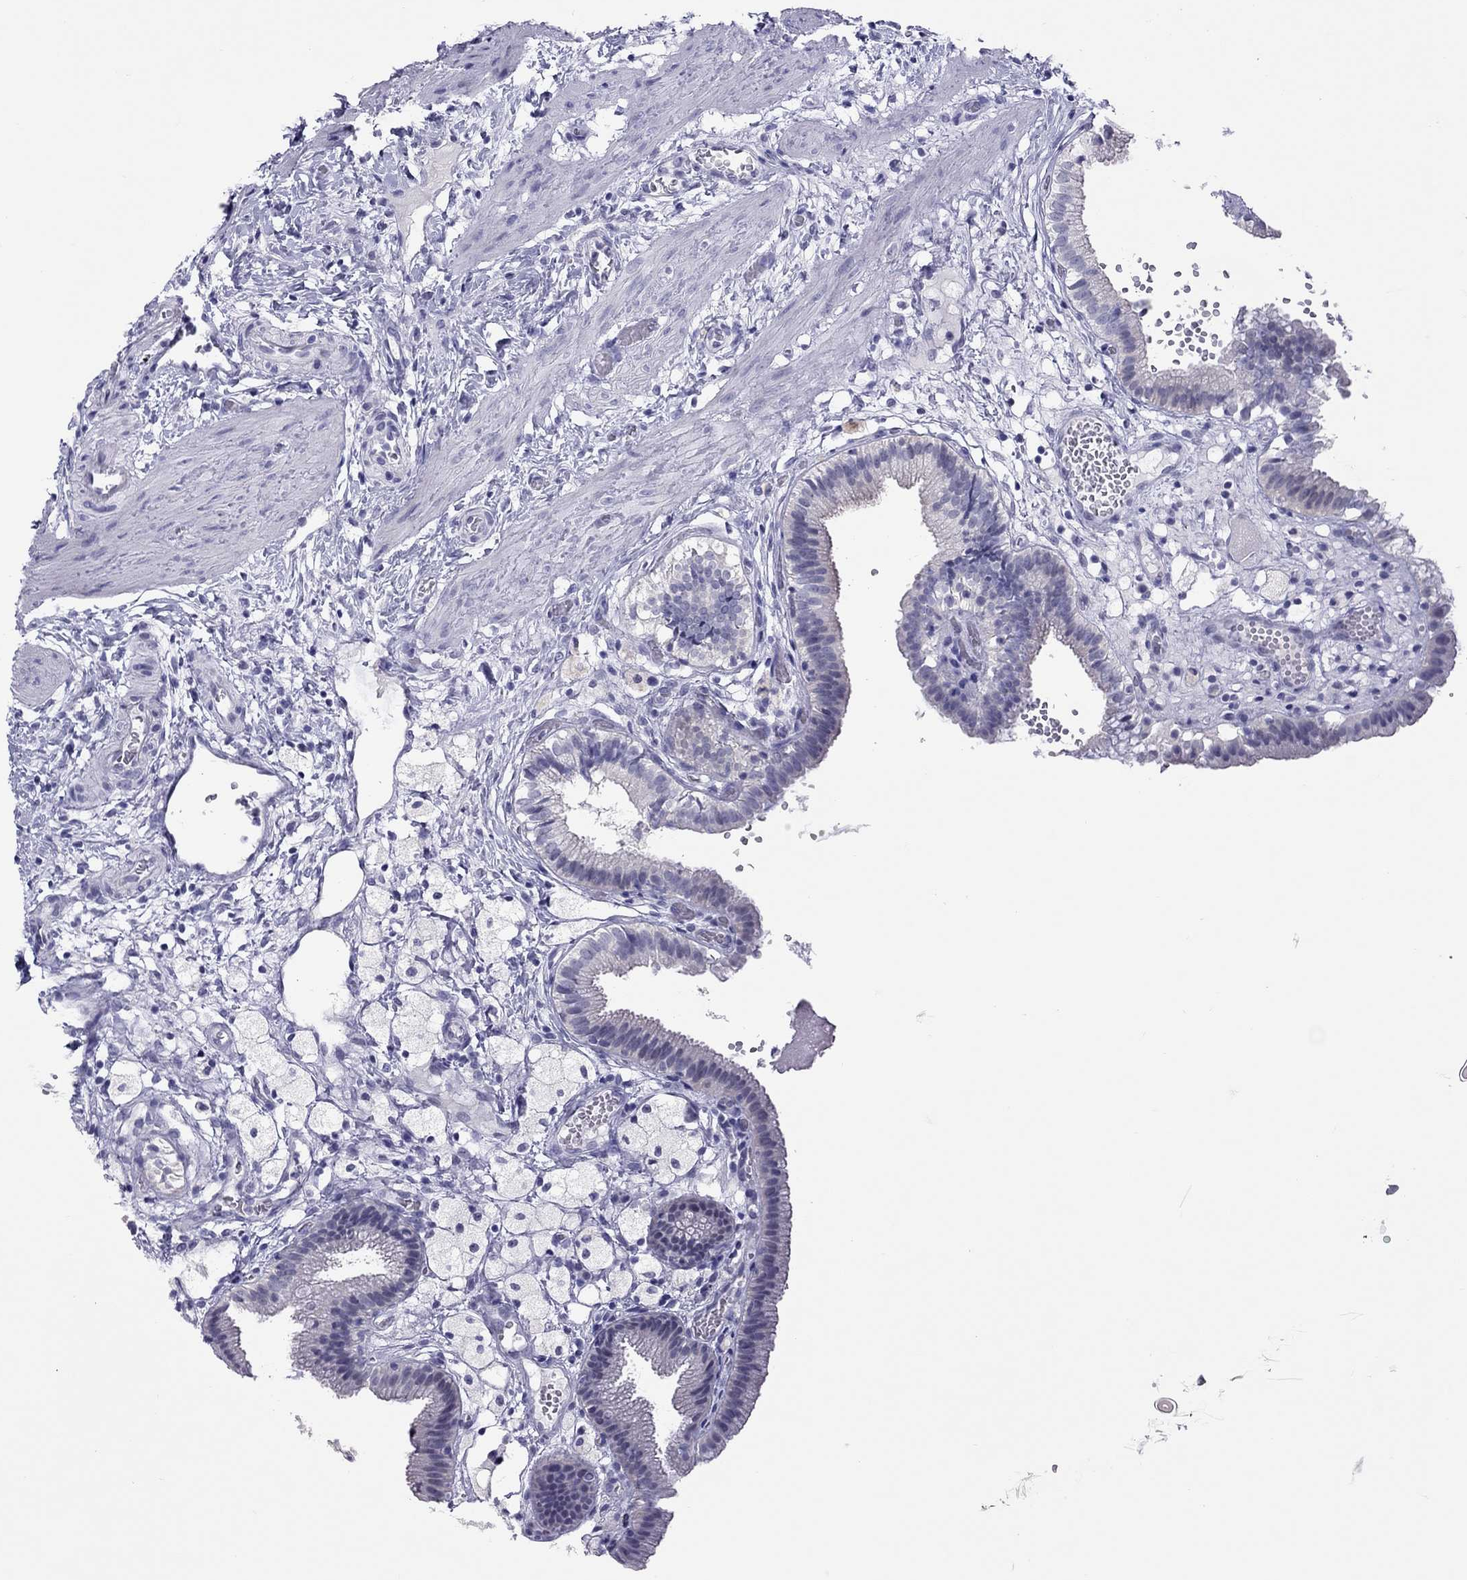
{"staining": {"intensity": "negative", "quantity": "none", "location": "none"}, "tissue": "gallbladder", "cell_type": "Glandular cells", "image_type": "normal", "snomed": [{"axis": "morphology", "description": "Normal tissue, NOS"}, {"axis": "topography", "description": "Gallbladder"}], "caption": "Photomicrograph shows no protein expression in glandular cells of unremarkable gallbladder.", "gene": "CHRNB3", "patient": {"sex": "female", "age": 24}}